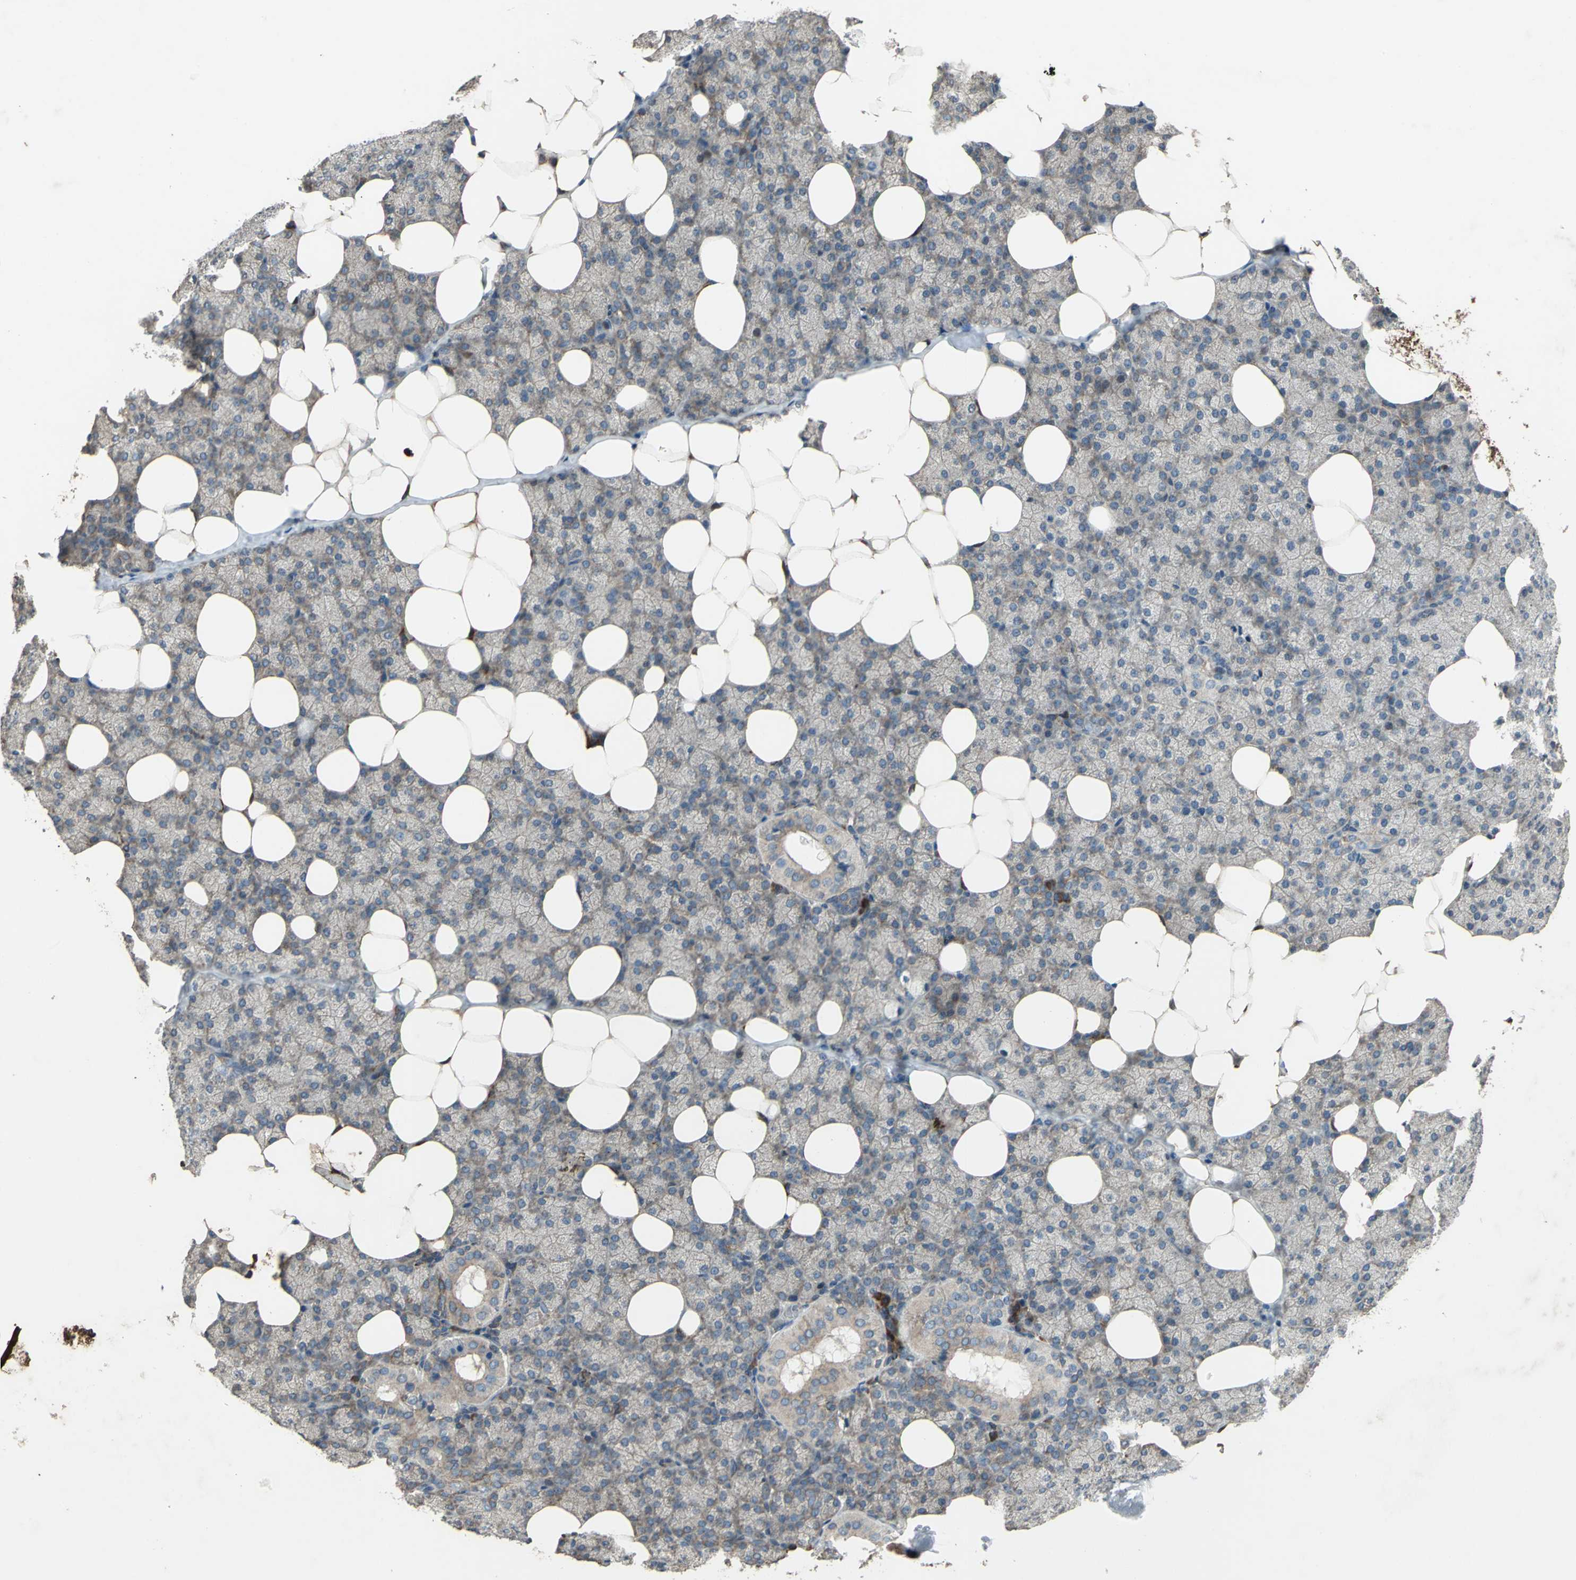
{"staining": {"intensity": "weak", "quantity": "25%-75%", "location": "cytoplasmic/membranous"}, "tissue": "salivary gland", "cell_type": "Glandular cells", "image_type": "normal", "snomed": [{"axis": "morphology", "description": "Normal tissue, NOS"}, {"axis": "topography", "description": "Lymph node"}, {"axis": "topography", "description": "Salivary gland"}], "caption": "The image exhibits immunohistochemical staining of unremarkable salivary gland. There is weak cytoplasmic/membranous expression is appreciated in approximately 25%-75% of glandular cells.", "gene": "SEPTIN4", "patient": {"sex": "male", "age": 8}}